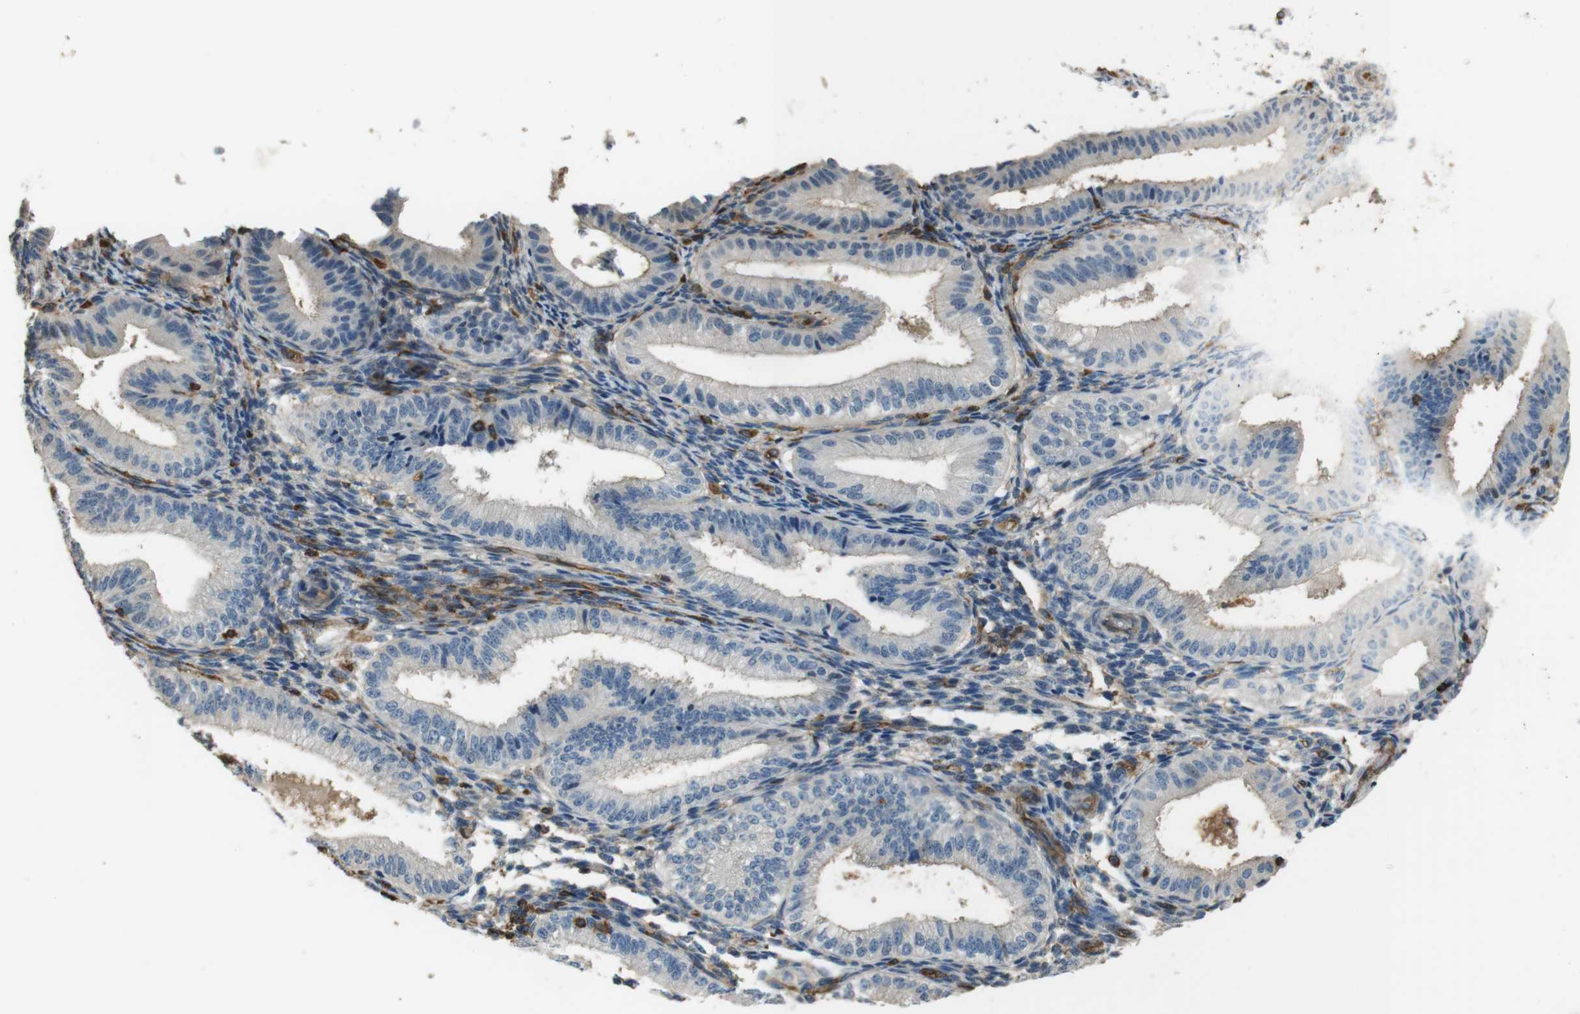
{"staining": {"intensity": "weak", "quantity": "25%-75%", "location": "cytoplasmic/membranous"}, "tissue": "endometrium", "cell_type": "Cells in endometrial stroma", "image_type": "normal", "snomed": [{"axis": "morphology", "description": "Normal tissue, NOS"}, {"axis": "topography", "description": "Endometrium"}], "caption": "Endometrium stained with a protein marker shows weak staining in cells in endometrial stroma.", "gene": "FCAR", "patient": {"sex": "female", "age": 39}}